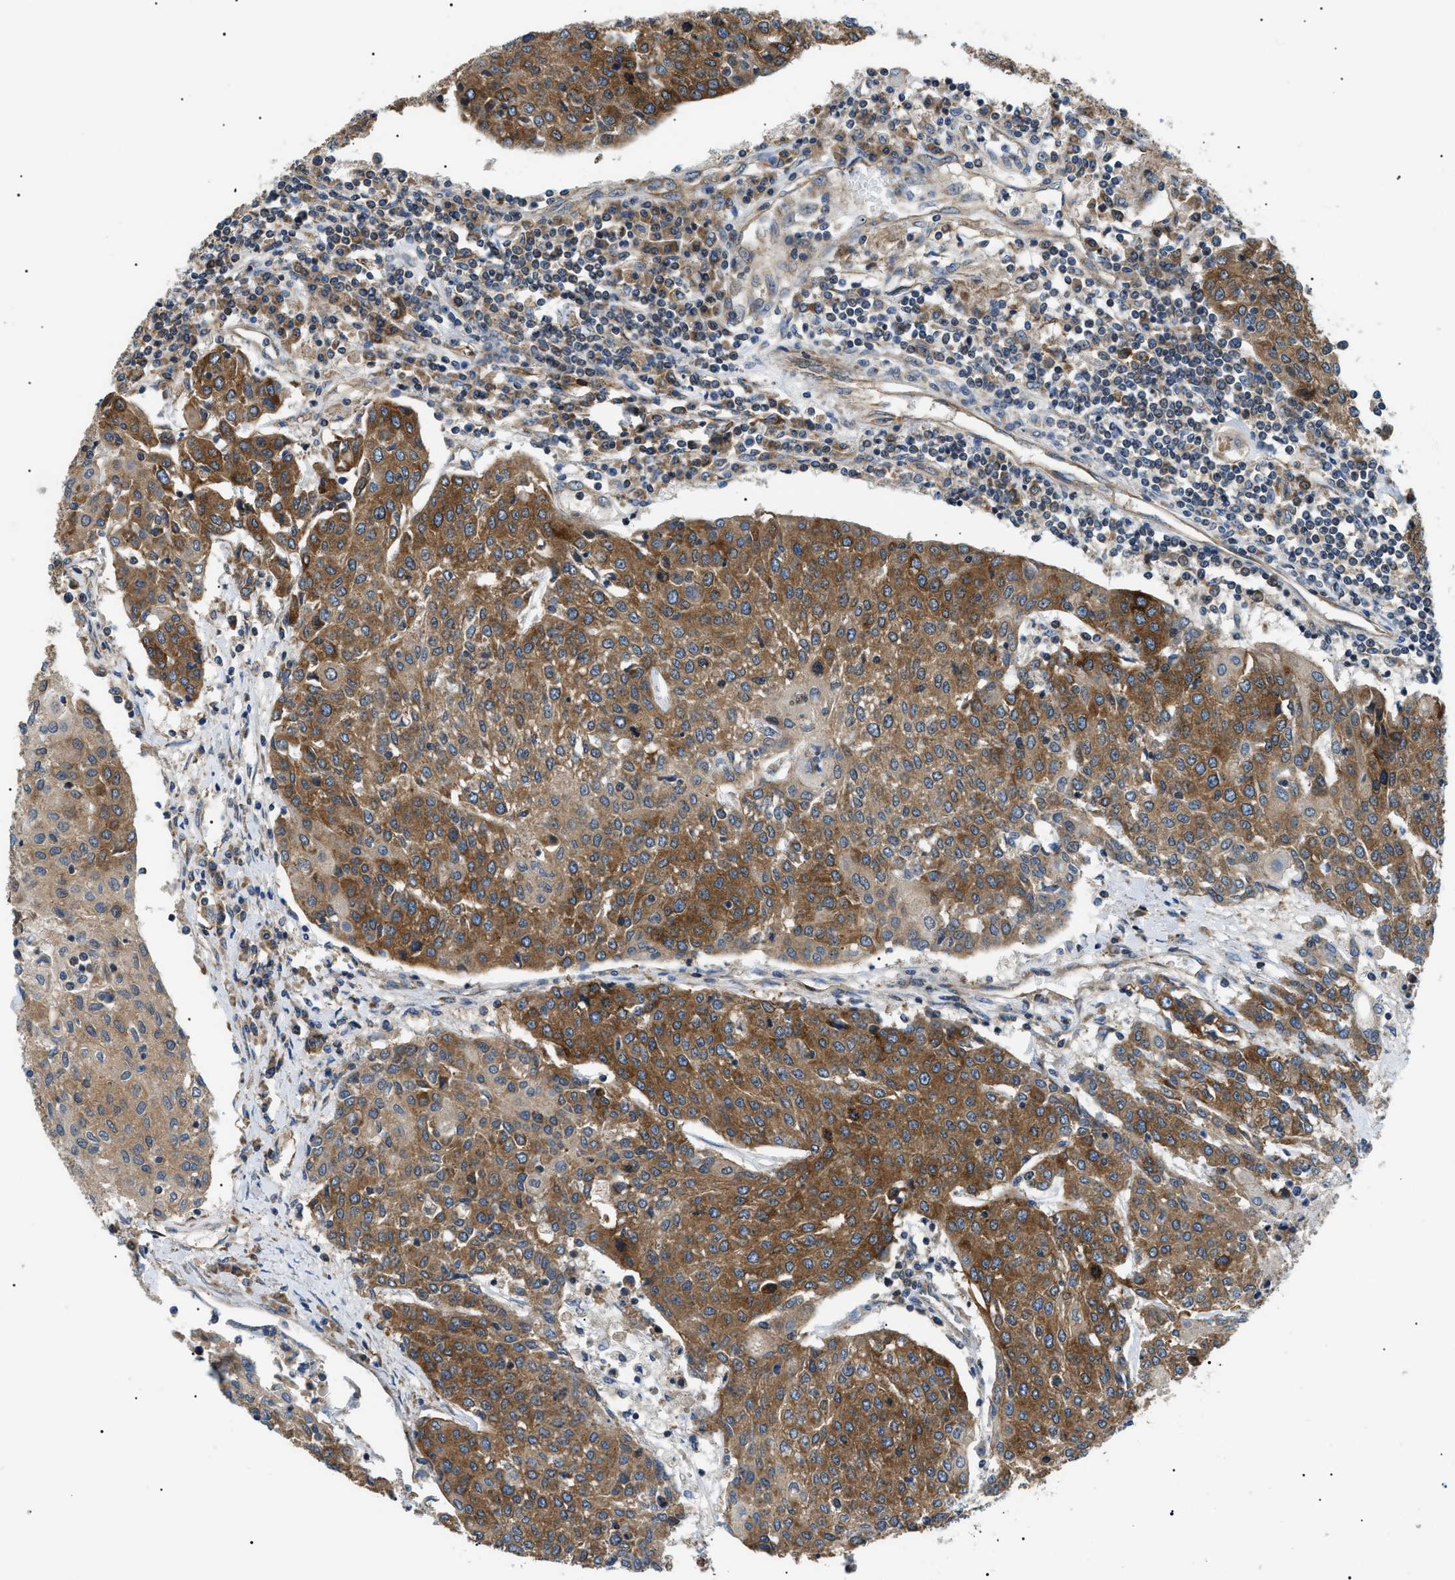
{"staining": {"intensity": "moderate", "quantity": ">75%", "location": "cytoplasmic/membranous"}, "tissue": "urothelial cancer", "cell_type": "Tumor cells", "image_type": "cancer", "snomed": [{"axis": "morphology", "description": "Urothelial carcinoma, High grade"}, {"axis": "topography", "description": "Urinary bladder"}], "caption": "Moderate cytoplasmic/membranous staining for a protein is present in about >75% of tumor cells of high-grade urothelial carcinoma using immunohistochemistry.", "gene": "SRPK1", "patient": {"sex": "female", "age": 85}}